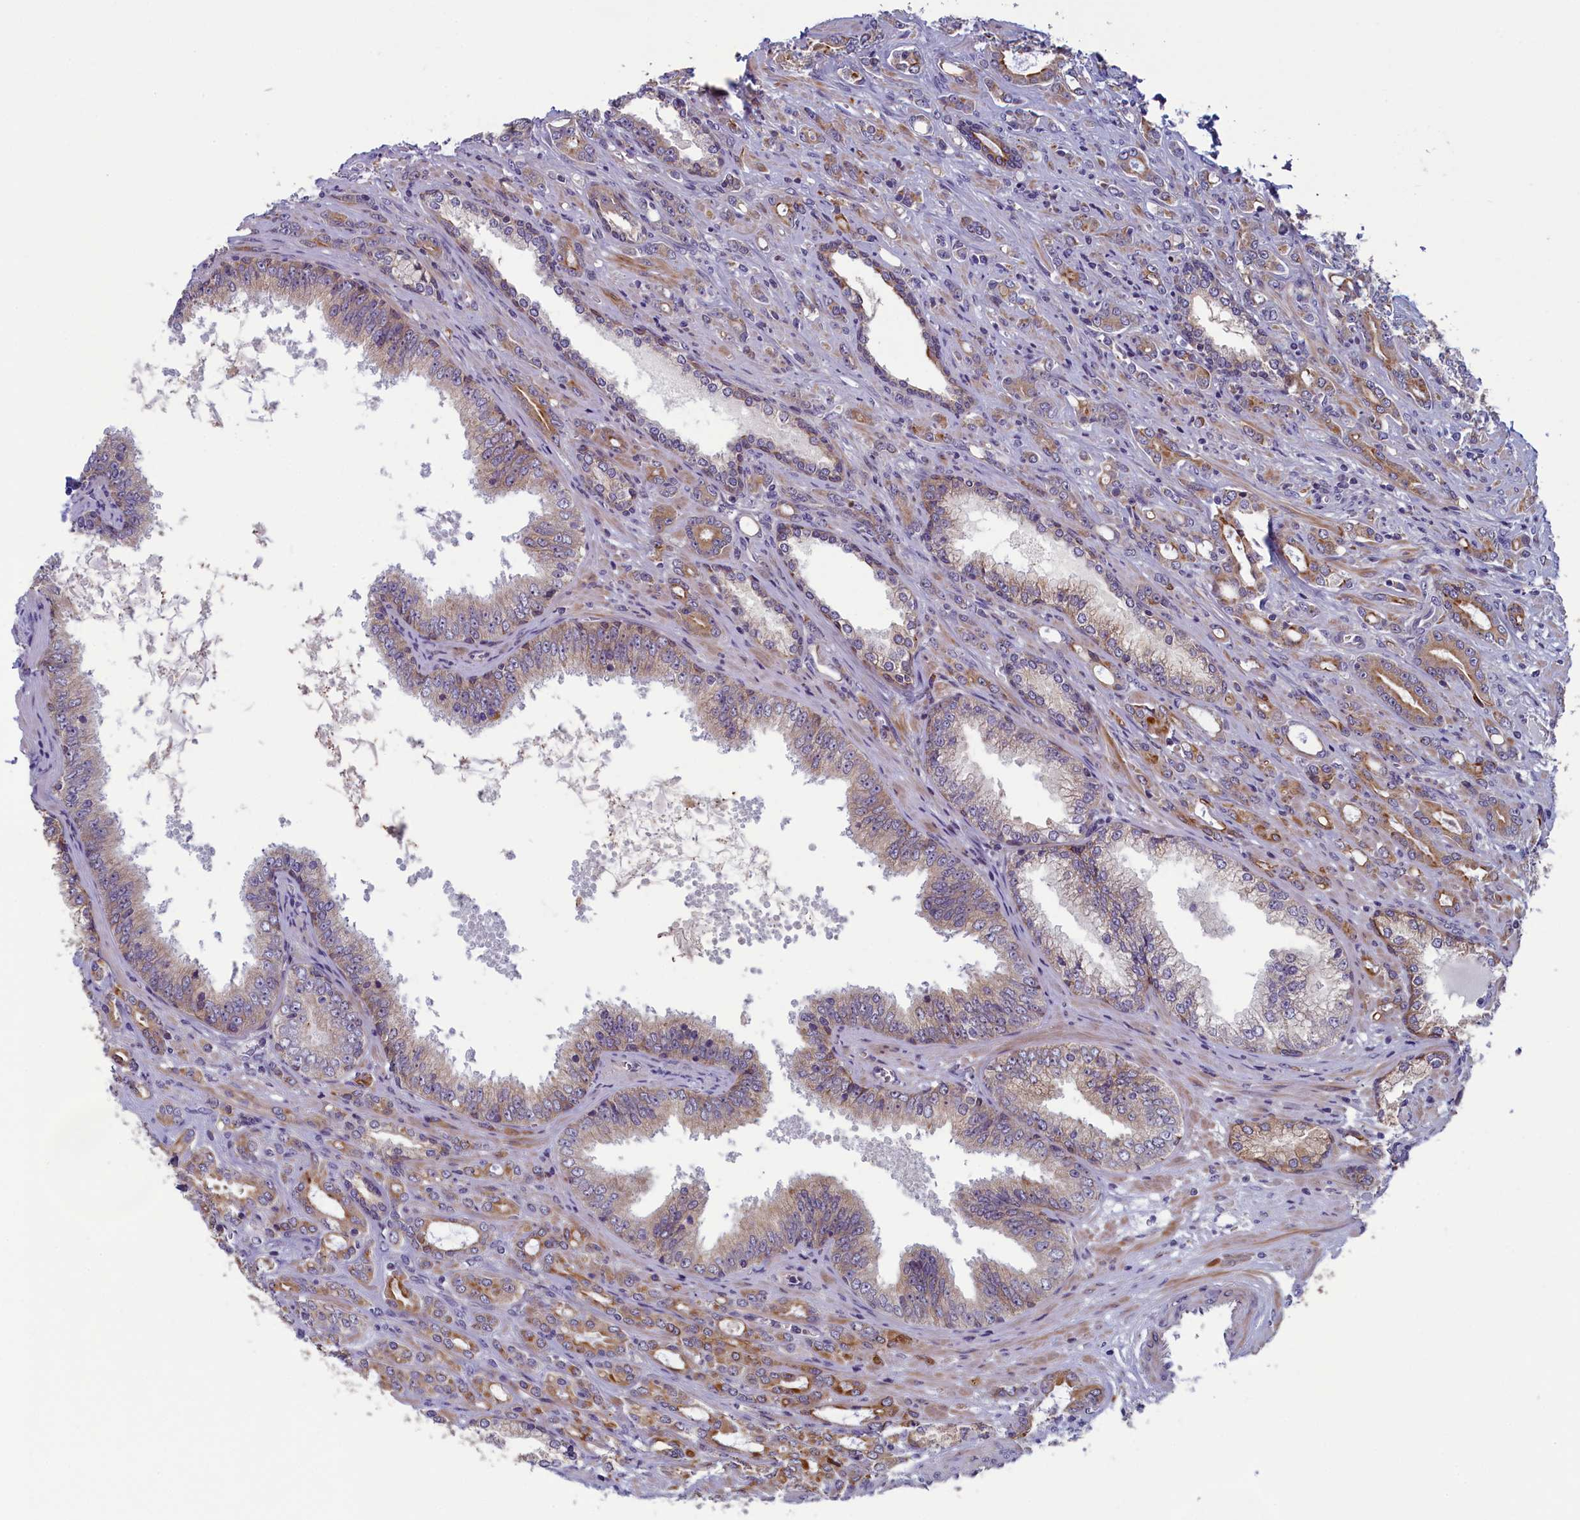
{"staining": {"intensity": "moderate", "quantity": ">75%", "location": "cytoplasmic/membranous"}, "tissue": "prostate cancer", "cell_type": "Tumor cells", "image_type": "cancer", "snomed": [{"axis": "morphology", "description": "Adenocarcinoma, High grade"}, {"axis": "topography", "description": "Prostate"}], "caption": "High-grade adenocarcinoma (prostate) stained with DAB immunohistochemistry (IHC) displays medium levels of moderate cytoplasmic/membranous staining in about >75% of tumor cells.", "gene": "ANKRD39", "patient": {"sex": "male", "age": 72}}